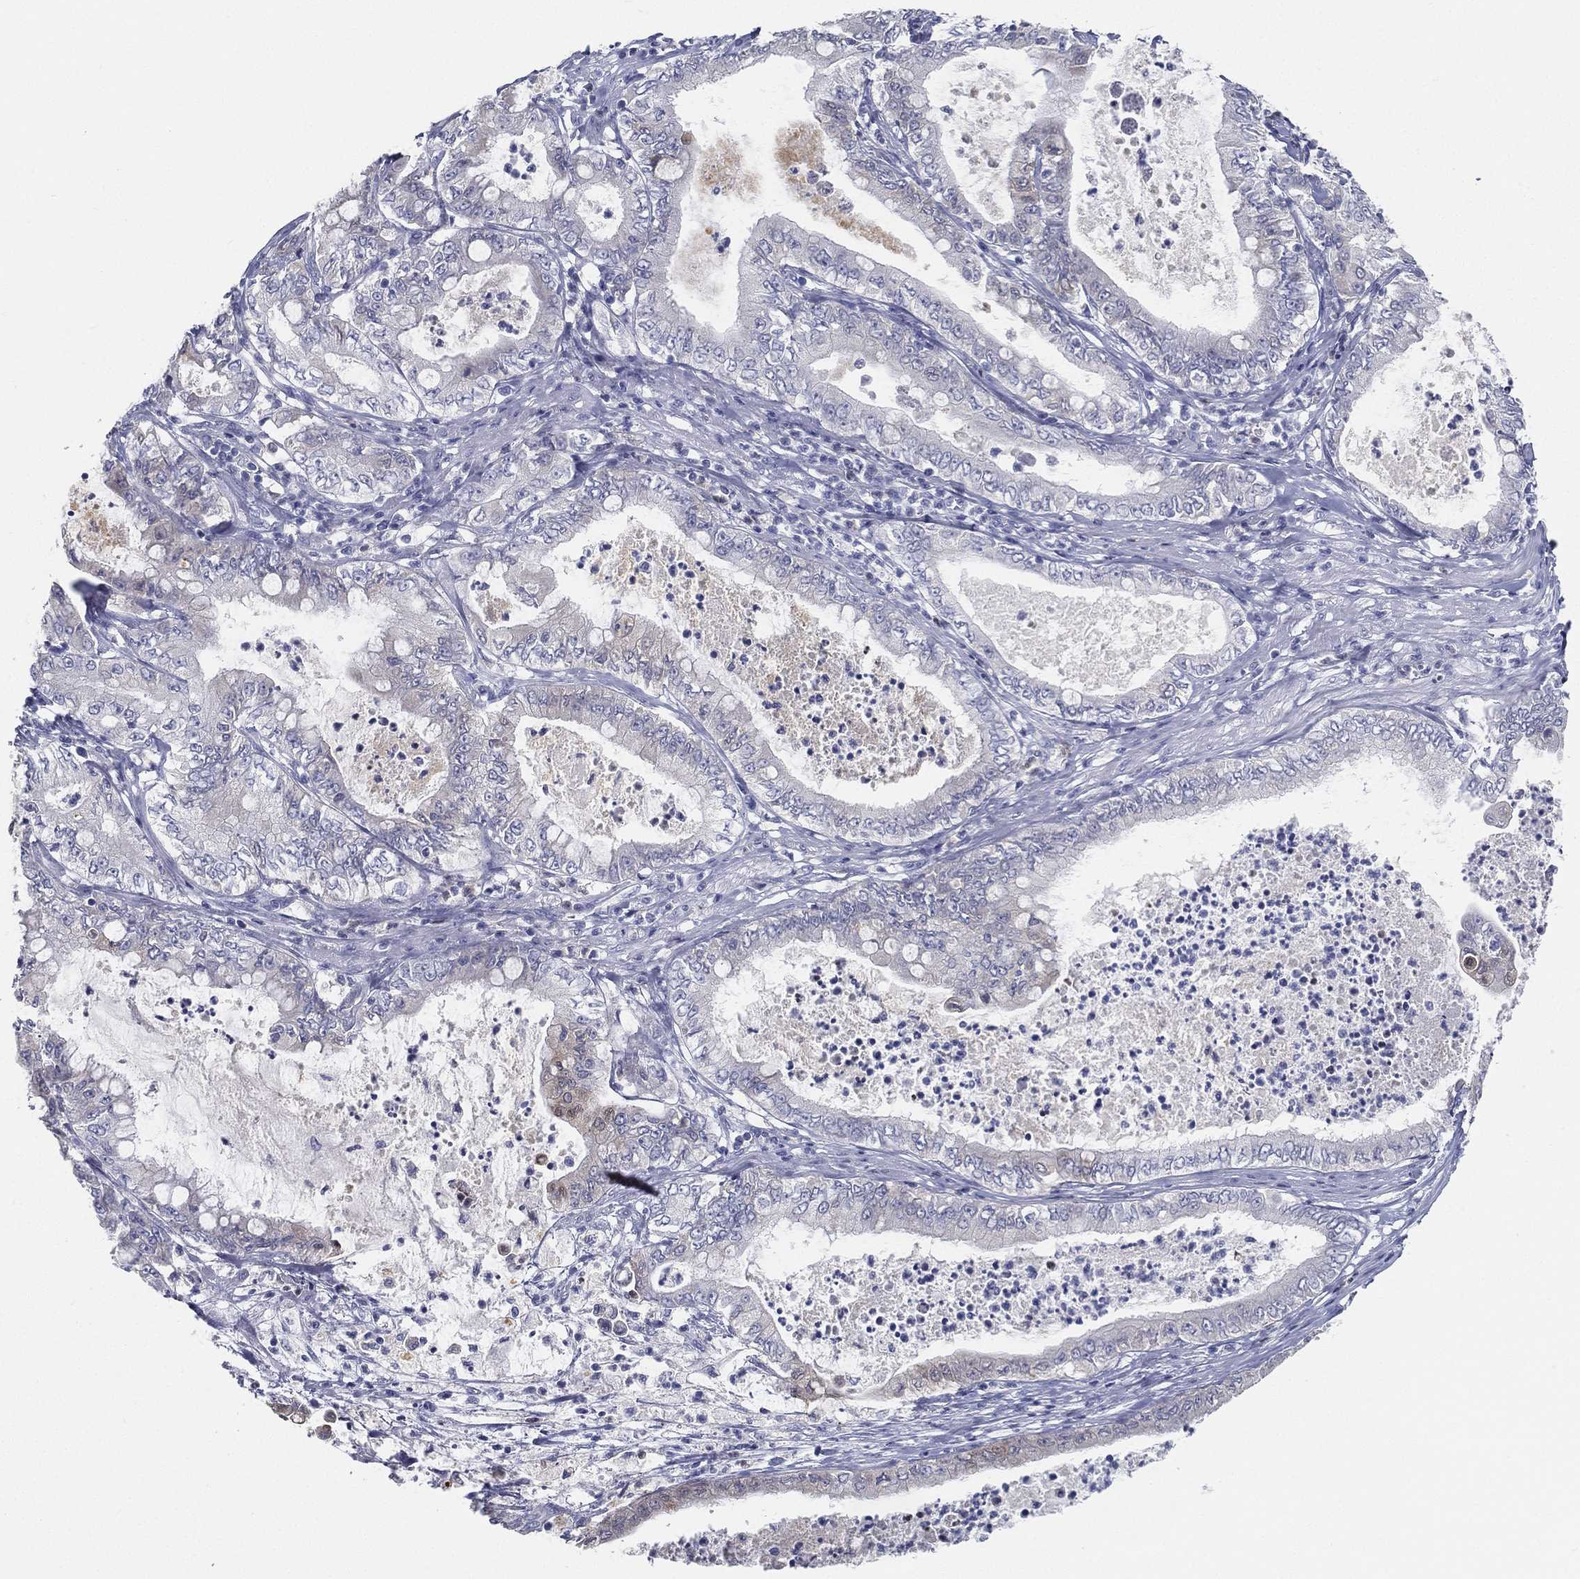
{"staining": {"intensity": "weak", "quantity": "<25%", "location": "cytoplasmic/membranous"}, "tissue": "pancreatic cancer", "cell_type": "Tumor cells", "image_type": "cancer", "snomed": [{"axis": "morphology", "description": "Adenocarcinoma, NOS"}, {"axis": "topography", "description": "Pancreas"}], "caption": "This is an immunohistochemistry micrograph of human pancreatic cancer (adenocarcinoma). There is no staining in tumor cells.", "gene": "STS", "patient": {"sex": "male", "age": 71}}